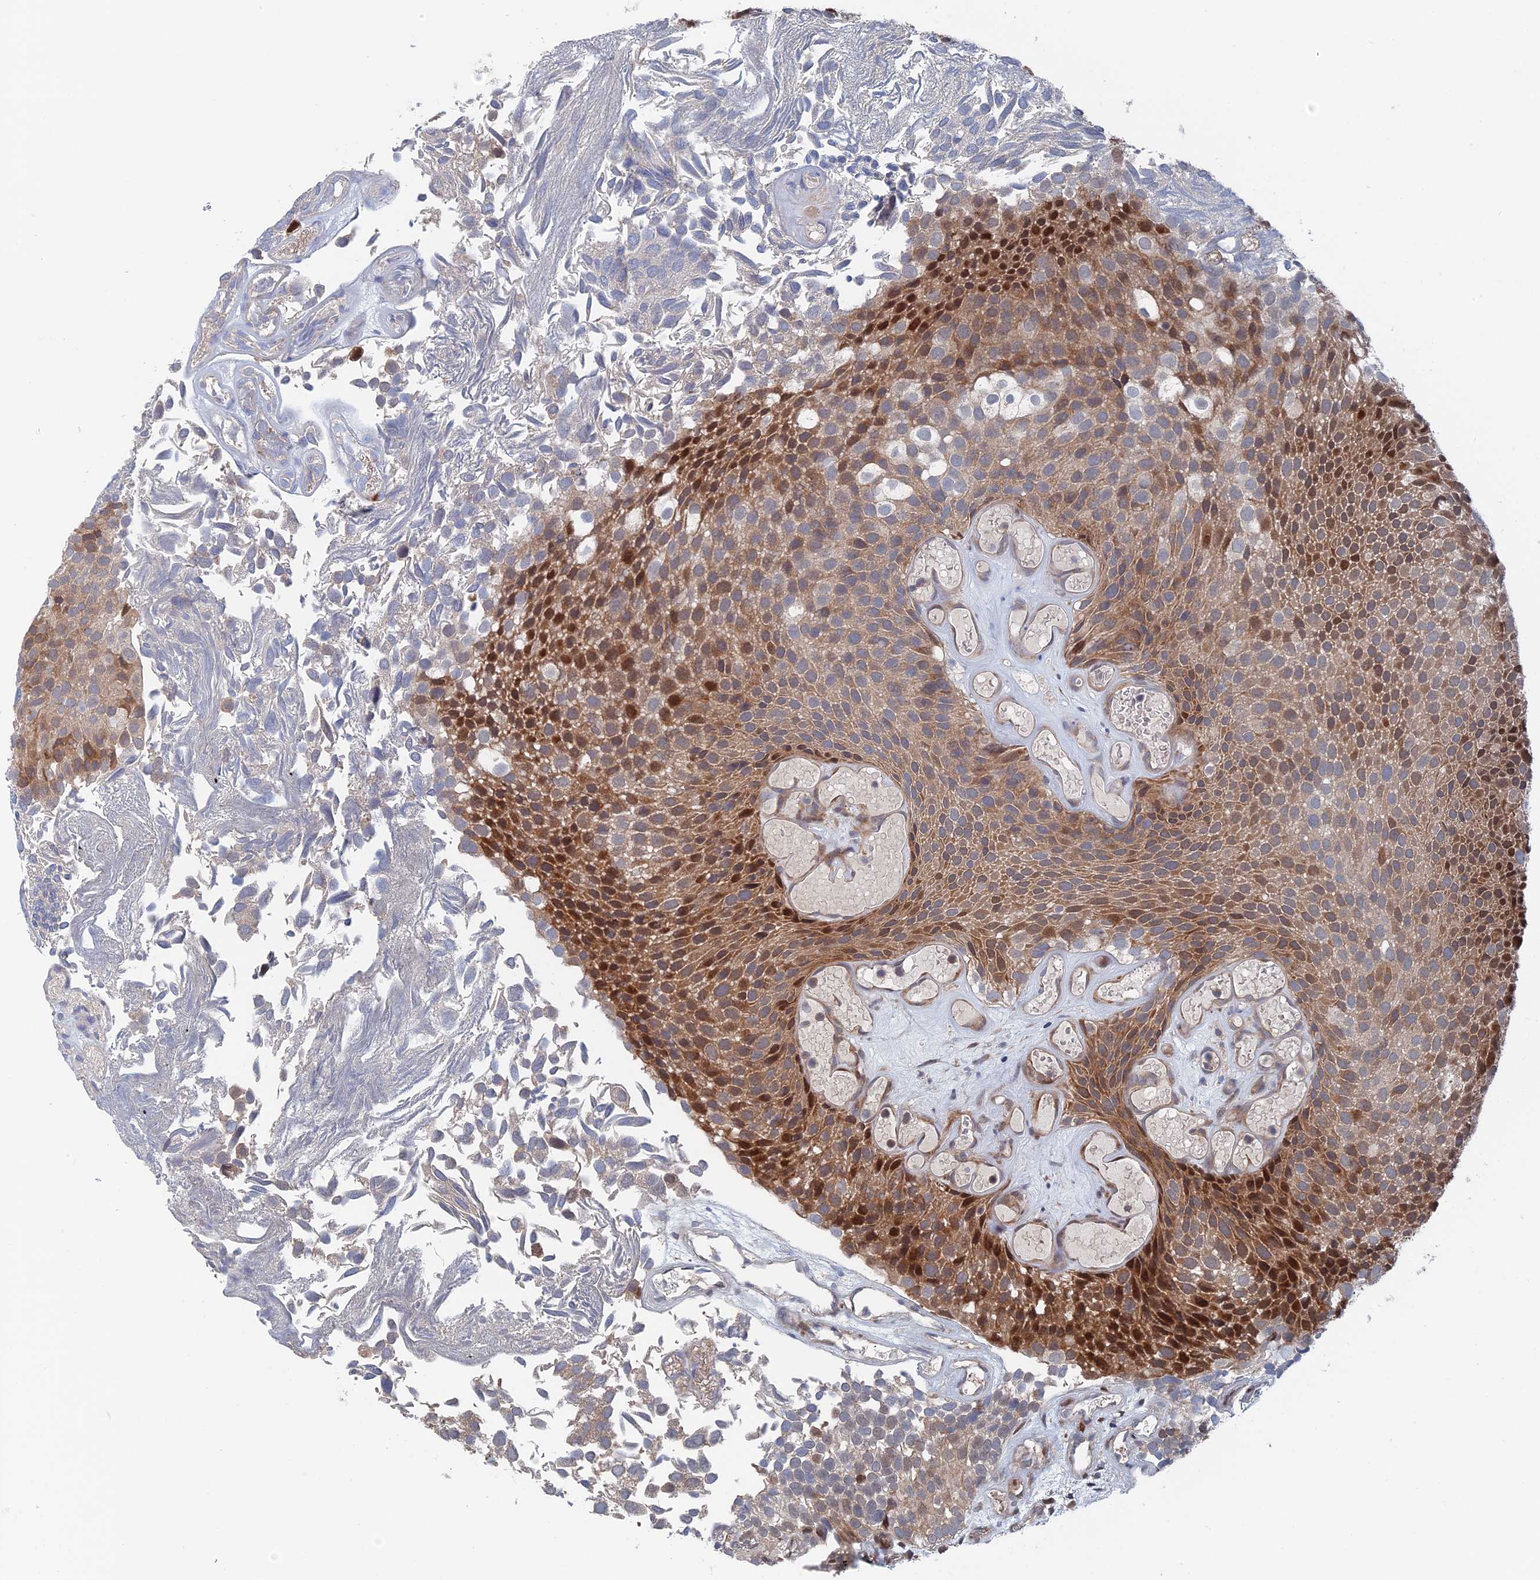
{"staining": {"intensity": "moderate", "quantity": "25%-75%", "location": "cytoplasmic/membranous,nuclear"}, "tissue": "urothelial cancer", "cell_type": "Tumor cells", "image_type": "cancer", "snomed": [{"axis": "morphology", "description": "Urothelial carcinoma, Low grade"}, {"axis": "topography", "description": "Urinary bladder"}], "caption": "The histopathology image exhibits staining of low-grade urothelial carcinoma, revealing moderate cytoplasmic/membranous and nuclear protein expression (brown color) within tumor cells. The staining was performed using DAB (3,3'-diaminobenzidine) to visualize the protein expression in brown, while the nuclei were stained in blue with hematoxylin (Magnification: 20x).", "gene": "ELOVL6", "patient": {"sex": "male", "age": 89}}